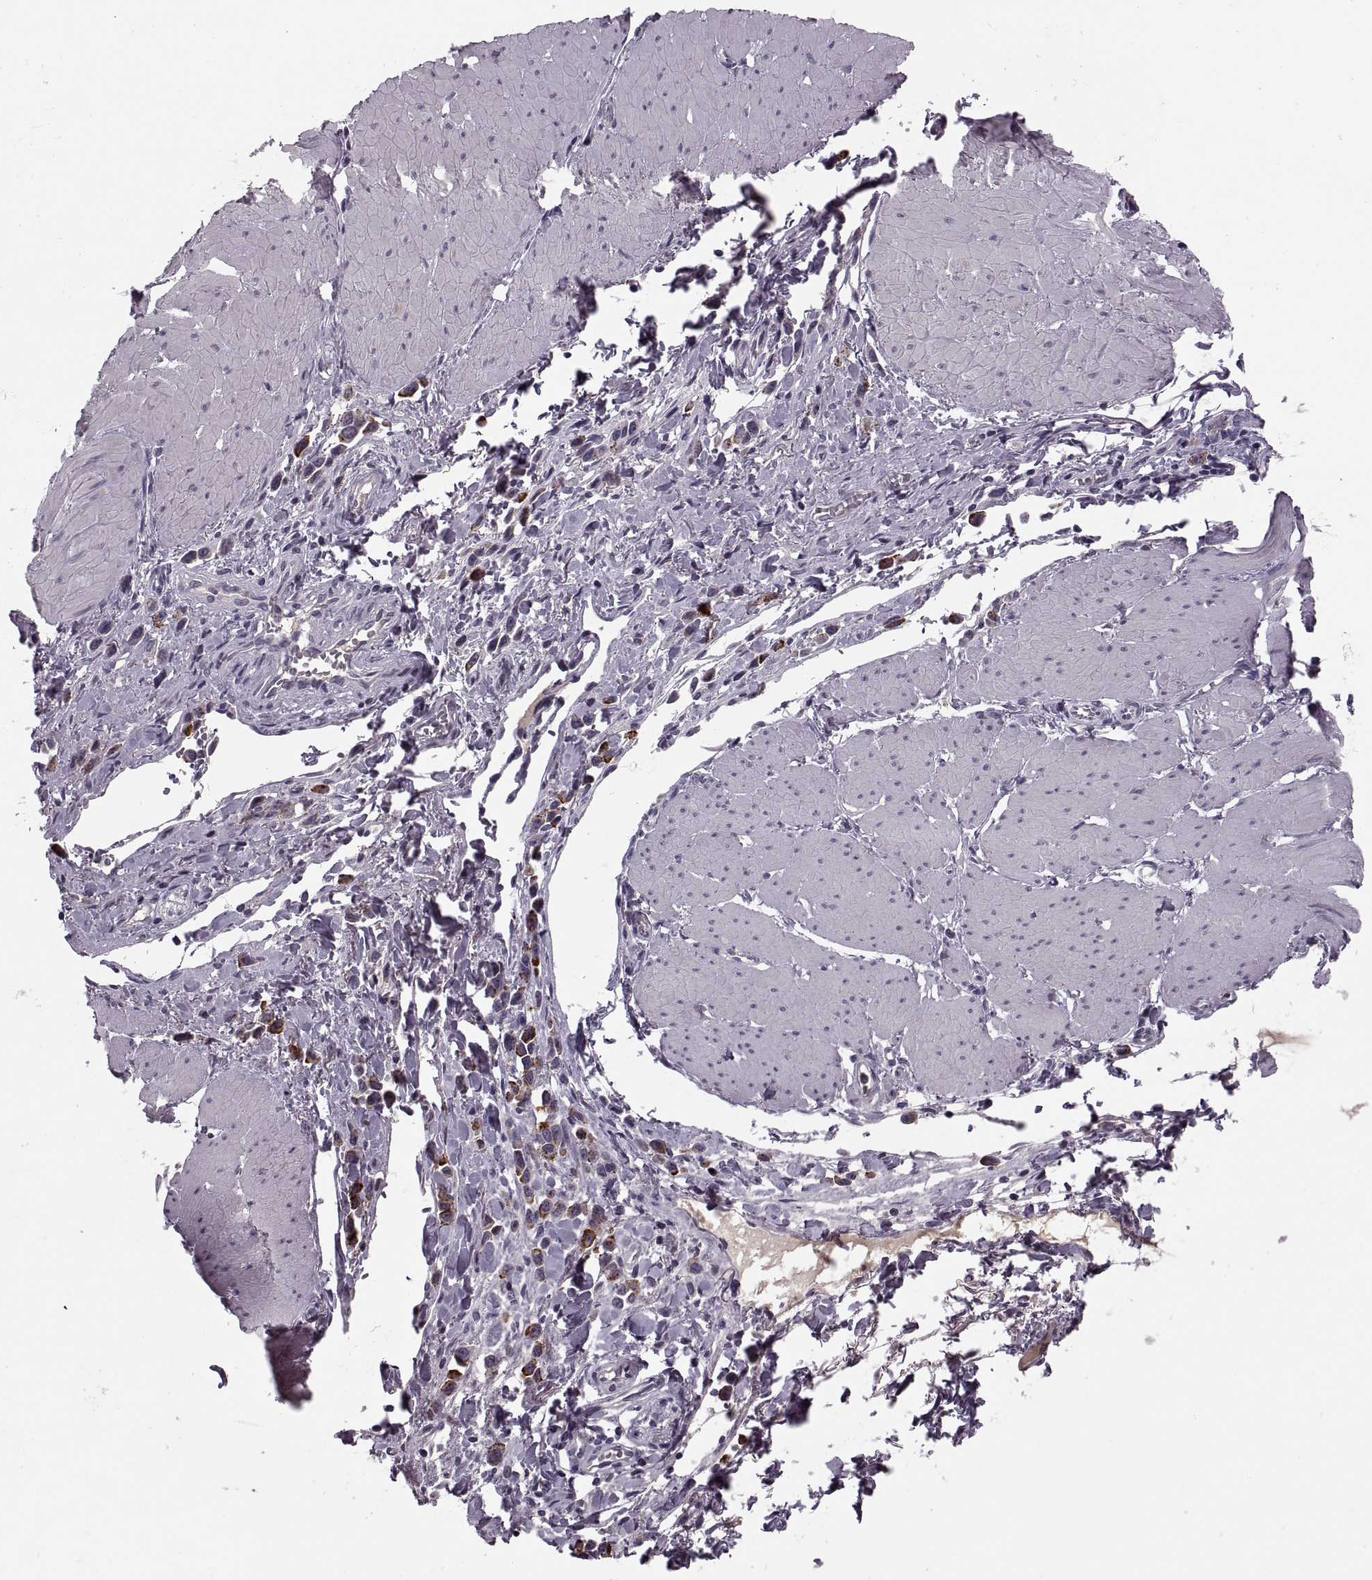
{"staining": {"intensity": "moderate", "quantity": "<25%", "location": "cytoplasmic/membranous"}, "tissue": "stomach cancer", "cell_type": "Tumor cells", "image_type": "cancer", "snomed": [{"axis": "morphology", "description": "Adenocarcinoma, NOS"}, {"axis": "topography", "description": "Stomach"}], "caption": "Immunohistochemical staining of human stomach cancer displays low levels of moderate cytoplasmic/membranous protein positivity in about <25% of tumor cells.", "gene": "CACNA1F", "patient": {"sex": "male", "age": 47}}